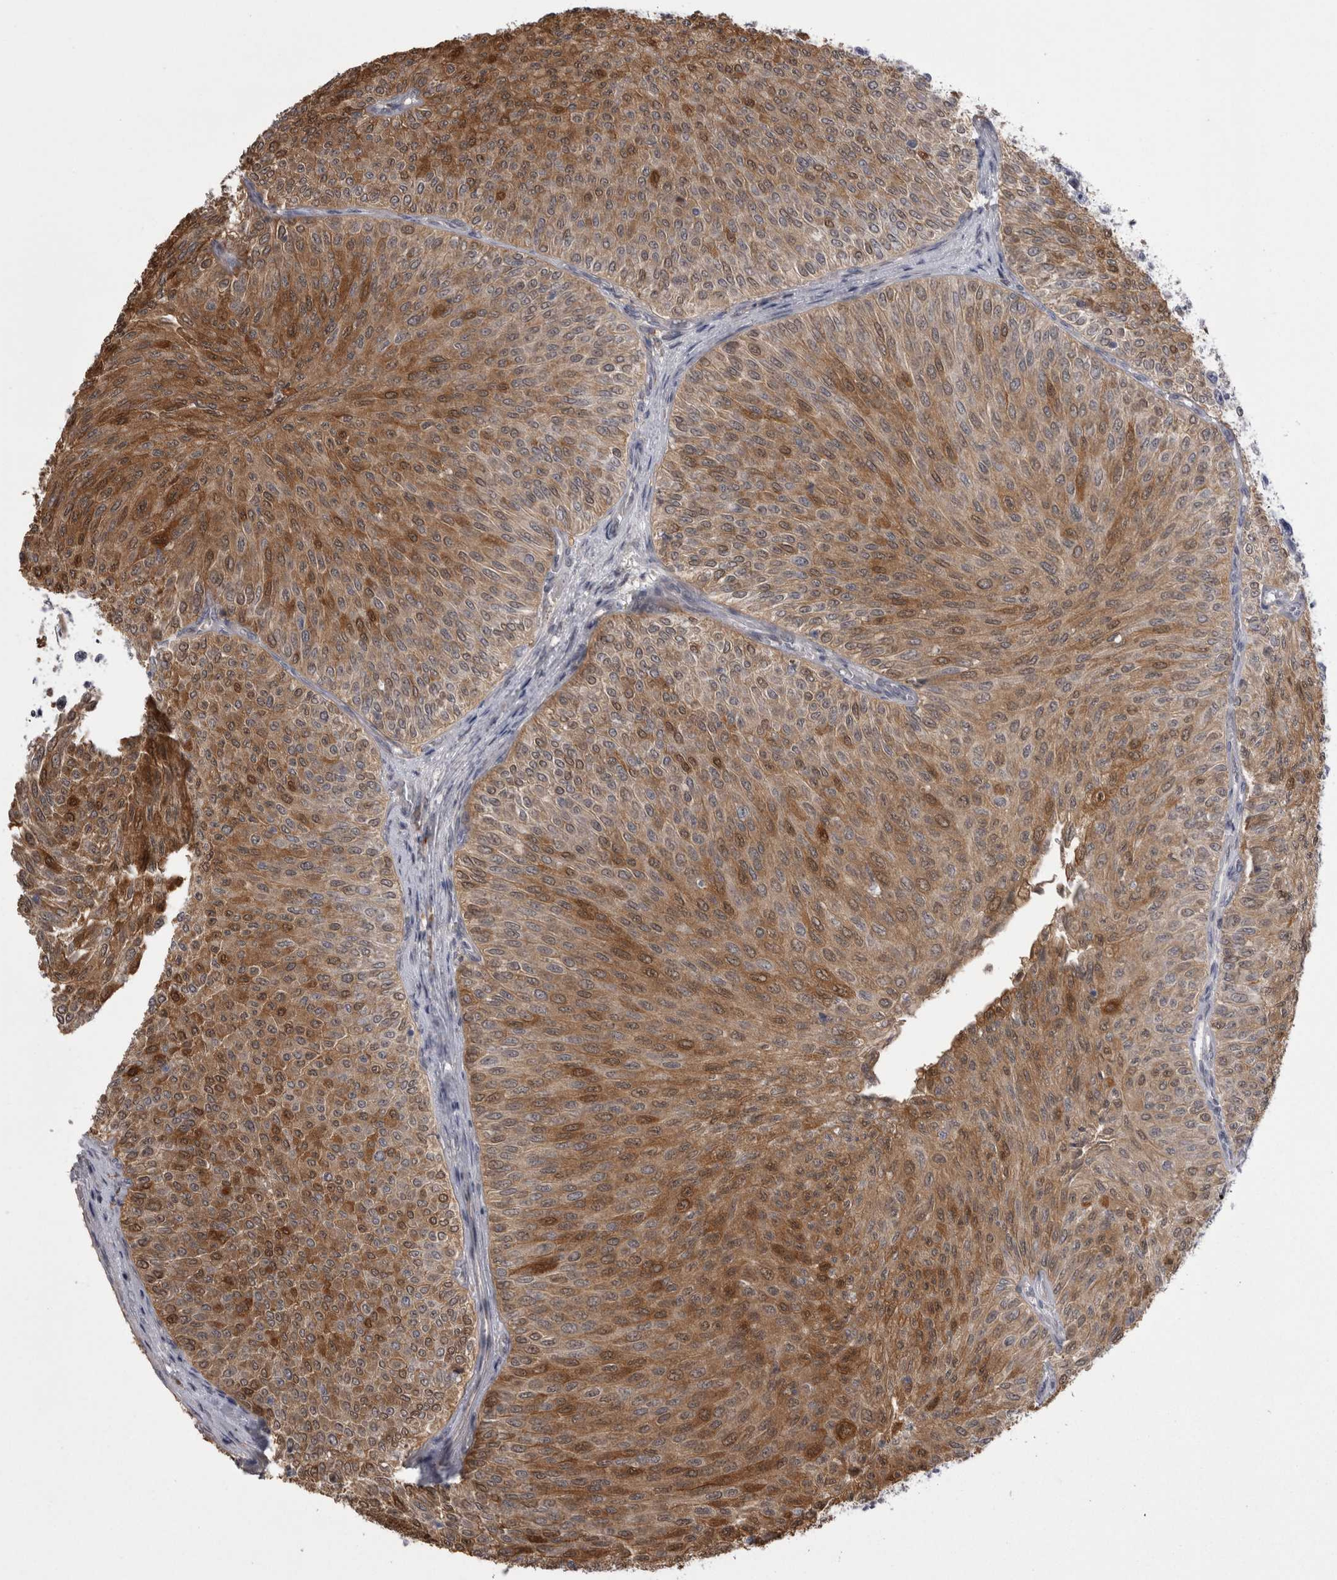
{"staining": {"intensity": "moderate", "quantity": ">75%", "location": "cytoplasmic/membranous"}, "tissue": "urothelial cancer", "cell_type": "Tumor cells", "image_type": "cancer", "snomed": [{"axis": "morphology", "description": "Urothelial carcinoma, Low grade"}, {"axis": "topography", "description": "Urinary bladder"}], "caption": "High-power microscopy captured an immunohistochemistry (IHC) histopathology image of urothelial carcinoma (low-grade), revealing moderate cytoplasmic/membranous positivity in about >75% of tumor cells.", "gene": "CHIC2", "patient": {"sex": "male", "age": 78}}